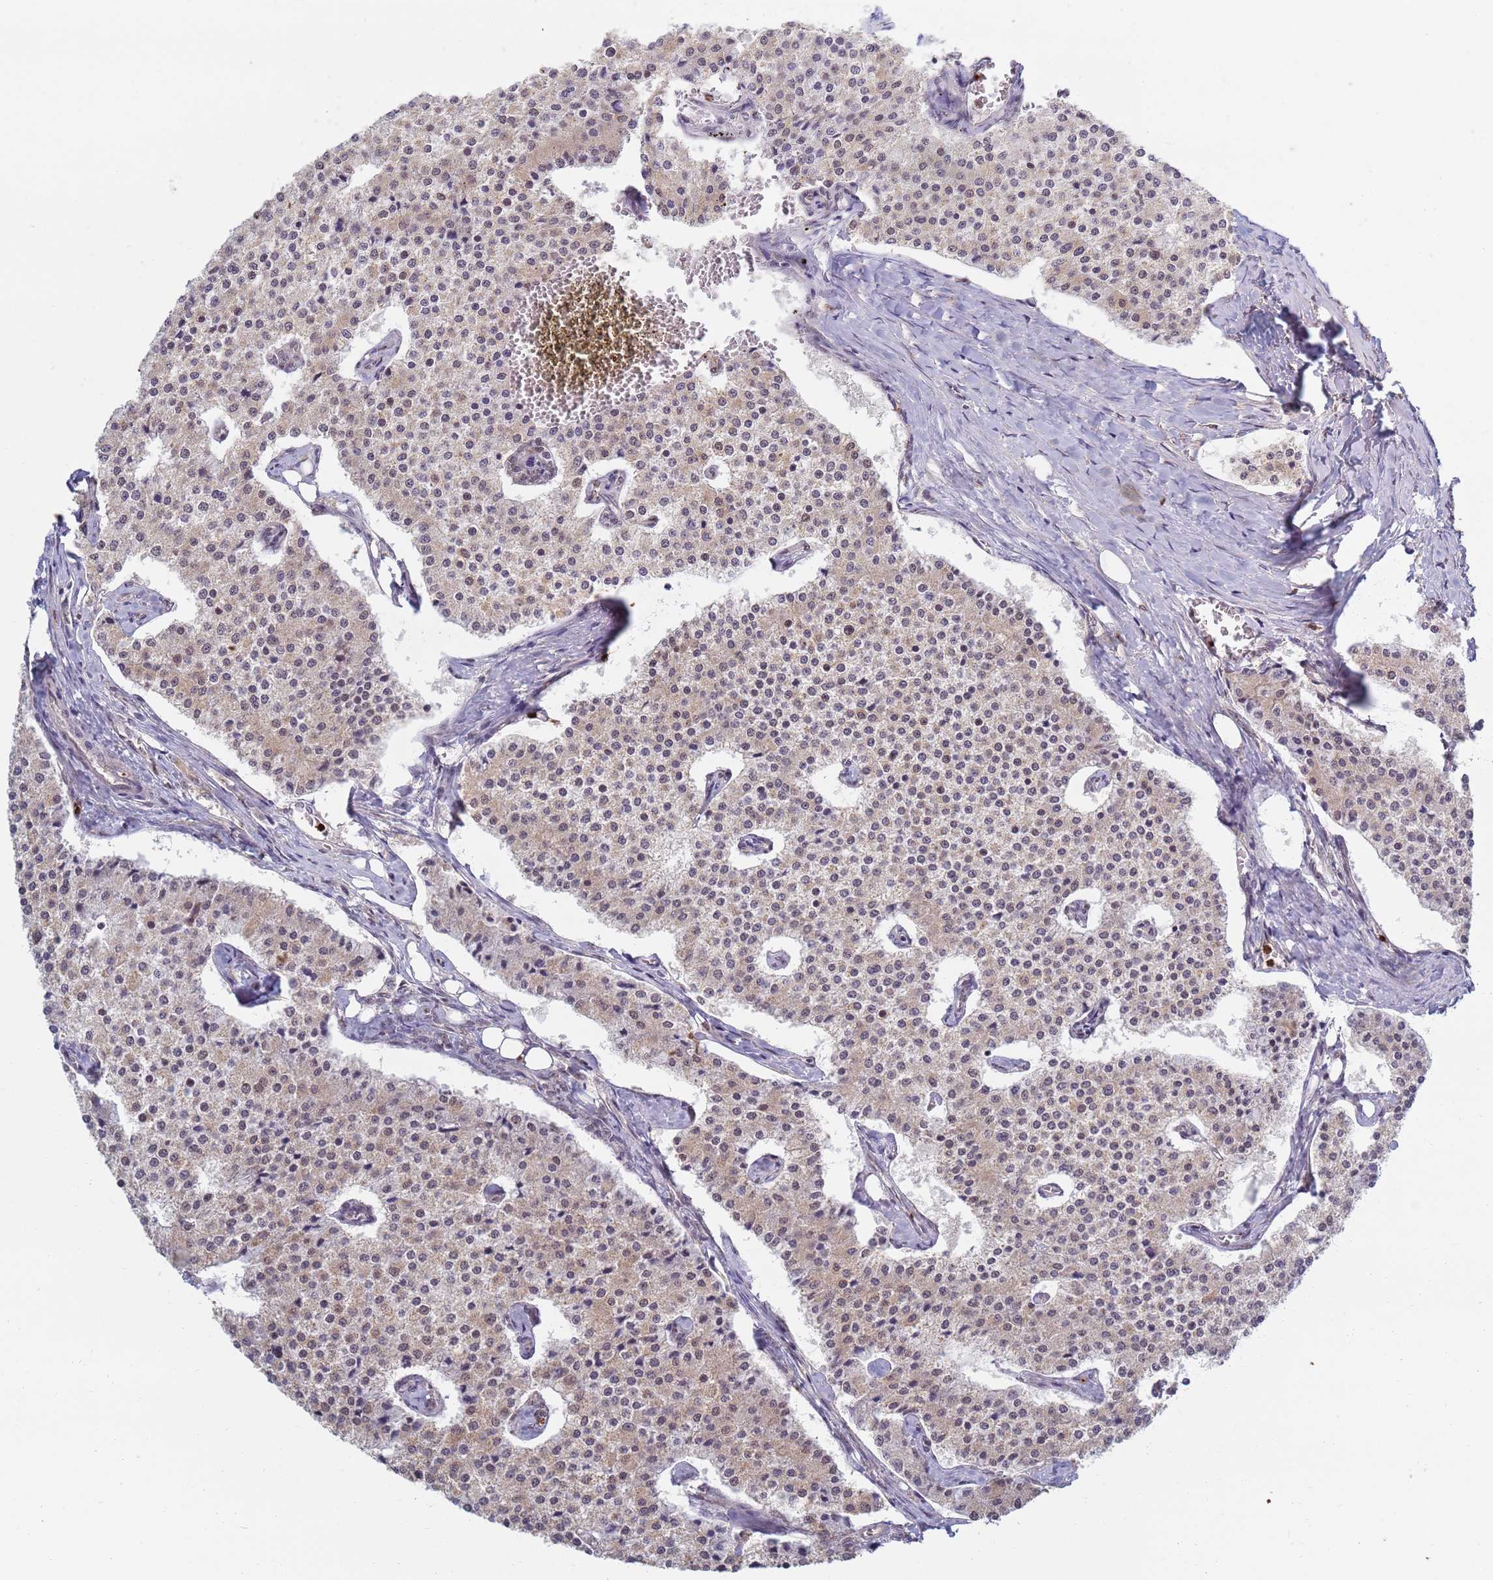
{"staining": {"intensity": "weak", "quantity": "25%-75%", "location": "cytoplasmic/membranous,nuclear"}, "tissue": "carcinoid", "cell_type": "Tumor cells", "image_type": "cancer", "snomed": [{"axis": "morphology", "description": "Carcinoid, malignant, NOS"}, {"axis": "topography", "description": "Colon"}], "caption": "Immunohistochemical staining of carcinoid displays weak cytoplasmic/membranous and nuclear protein expression in approximately 25%-75% of tumor cells. The staining was performed using DAB to visualize the protein expression in brown, while the nuclei were stained in blue with hematoxylin (Magnification: 20x).", "gene": "CEP170", "patient": {"sex": "female", "age": 52}}